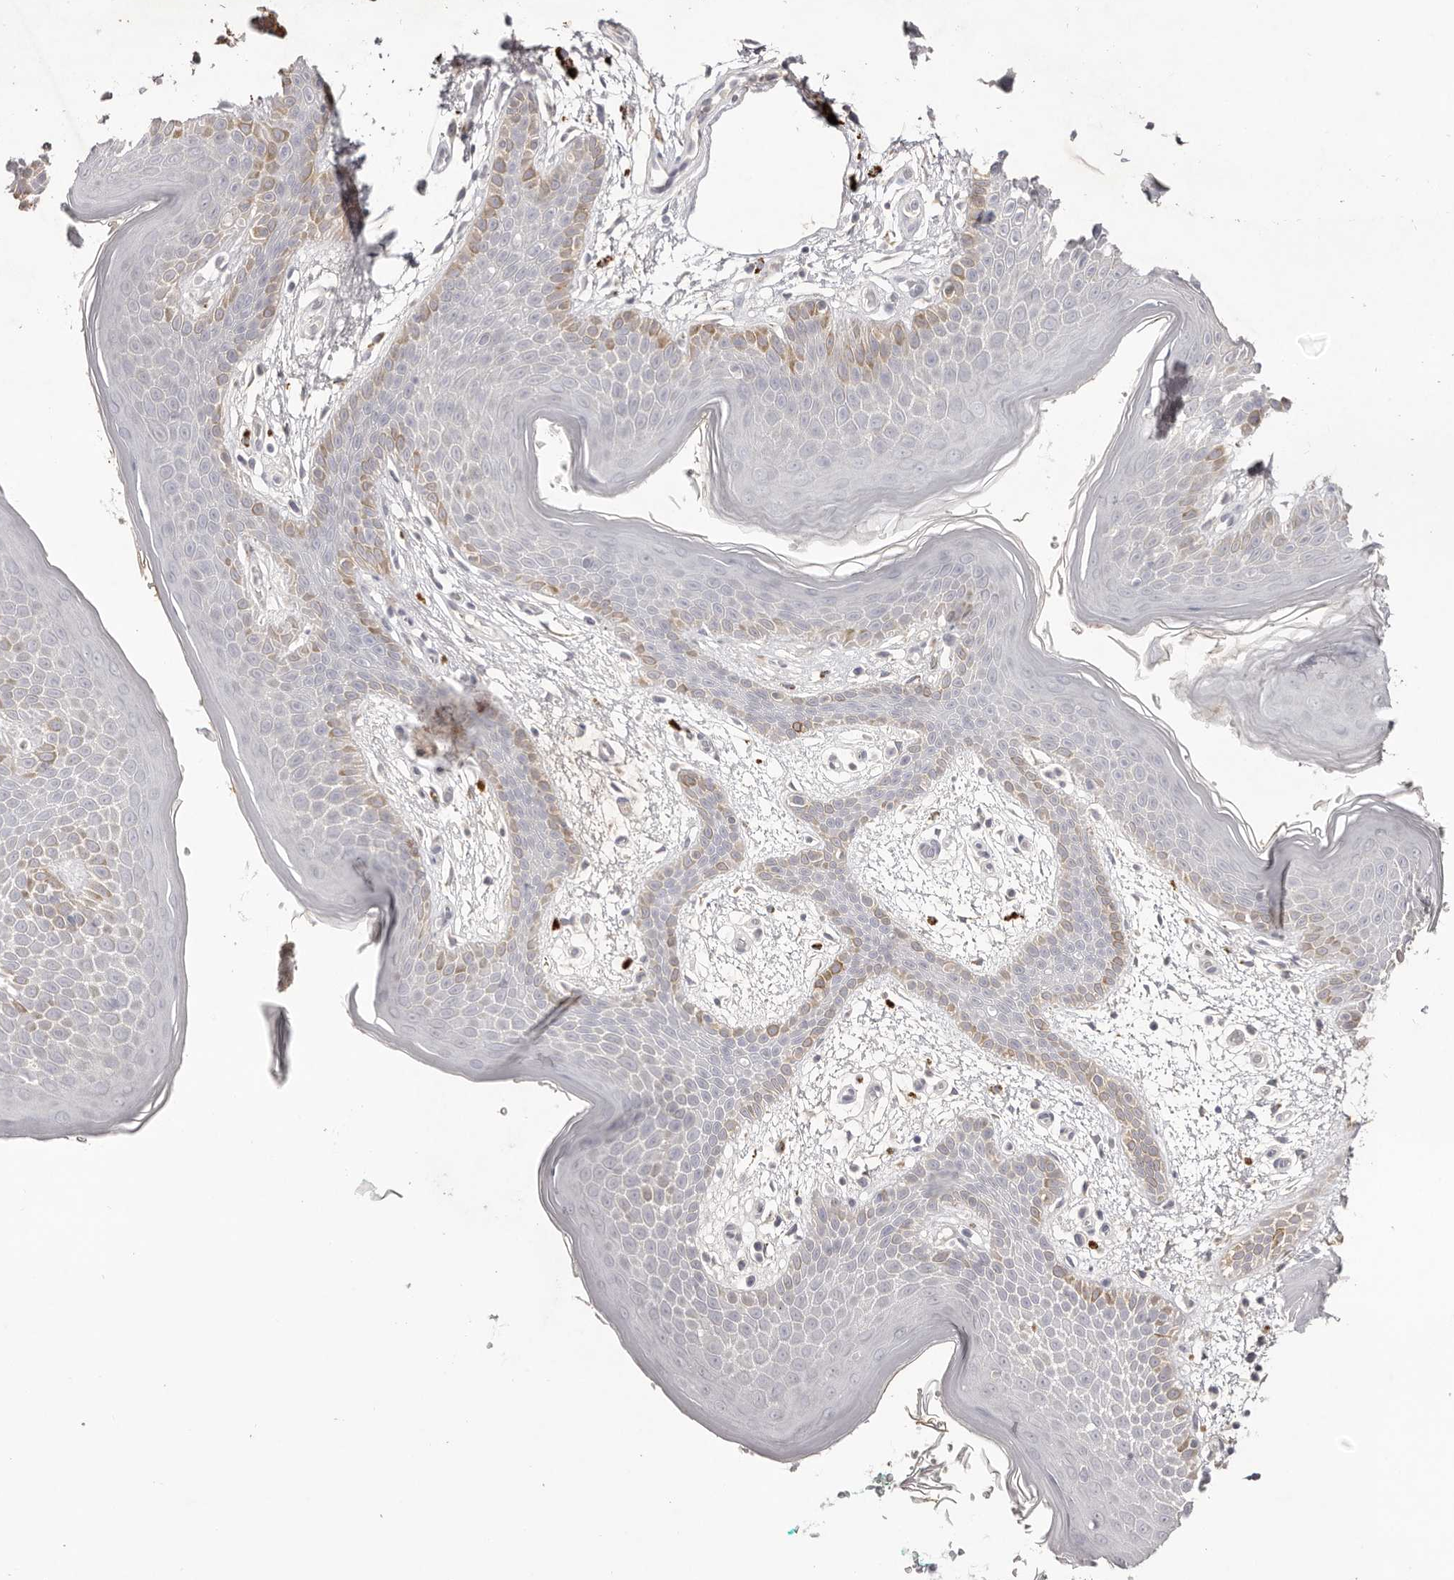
{"staining": {"intensity": "moderate", "quantity": "<25%", "location": "cytoplasmic/membranous"}, "tissue": "skin", "cell_type": "Epidermal cells", "image_type": "normal", "snomed": [{"axis": "morphology", "description": "Normal tissue, NOS"}, {"axis": "topography", "description": "Anal"}], "caption": "Human skin stained with a protein marker displays moderate staining in epidermal cells.", "gene": "SCUBE2", "patient": {"sex": "male", "age": 74}}